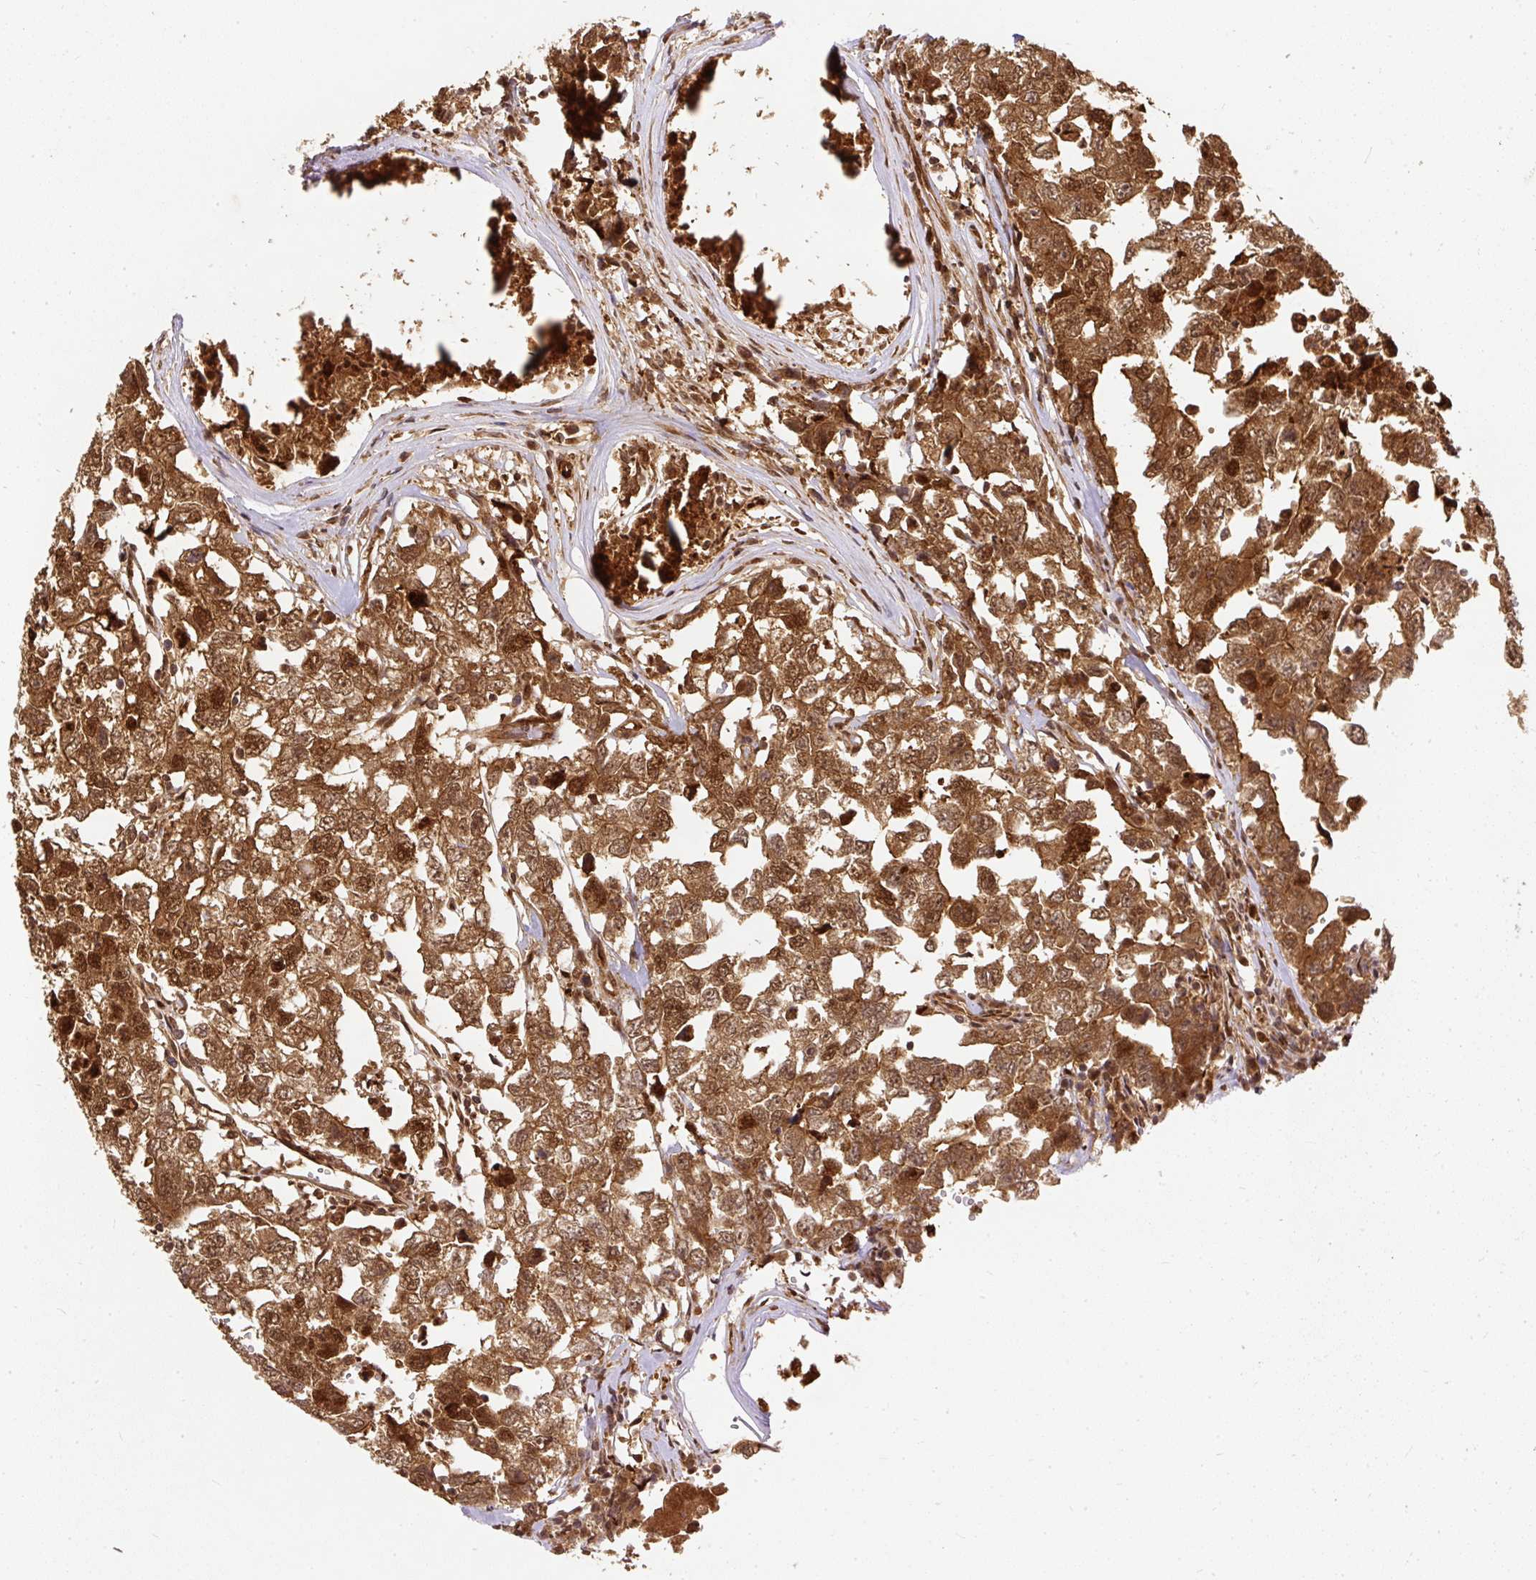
{"staining": {"intensity": "strong", "quantity": ">75%", "location": "cytoplasmic/membranous,nuclear"}, "tissue": "testis cancer", "cell_type": "Tumor cells", "image_type": "cancer", "snomed": [{"axis": "morphology", "description": "Carcinoma, Embryonal, NOS"}, {"axis": "topography", "description": "Testis"}], "caption": "Immunohistochemistry of embryonal carcinoma (testis) demonstrates high levels of strong cytoplasmic/membranous and nuclear positivity in approximately >75% of tumor cells.", "gene": "PSMD1", "patient": {"sex": "male", "age": 22}}